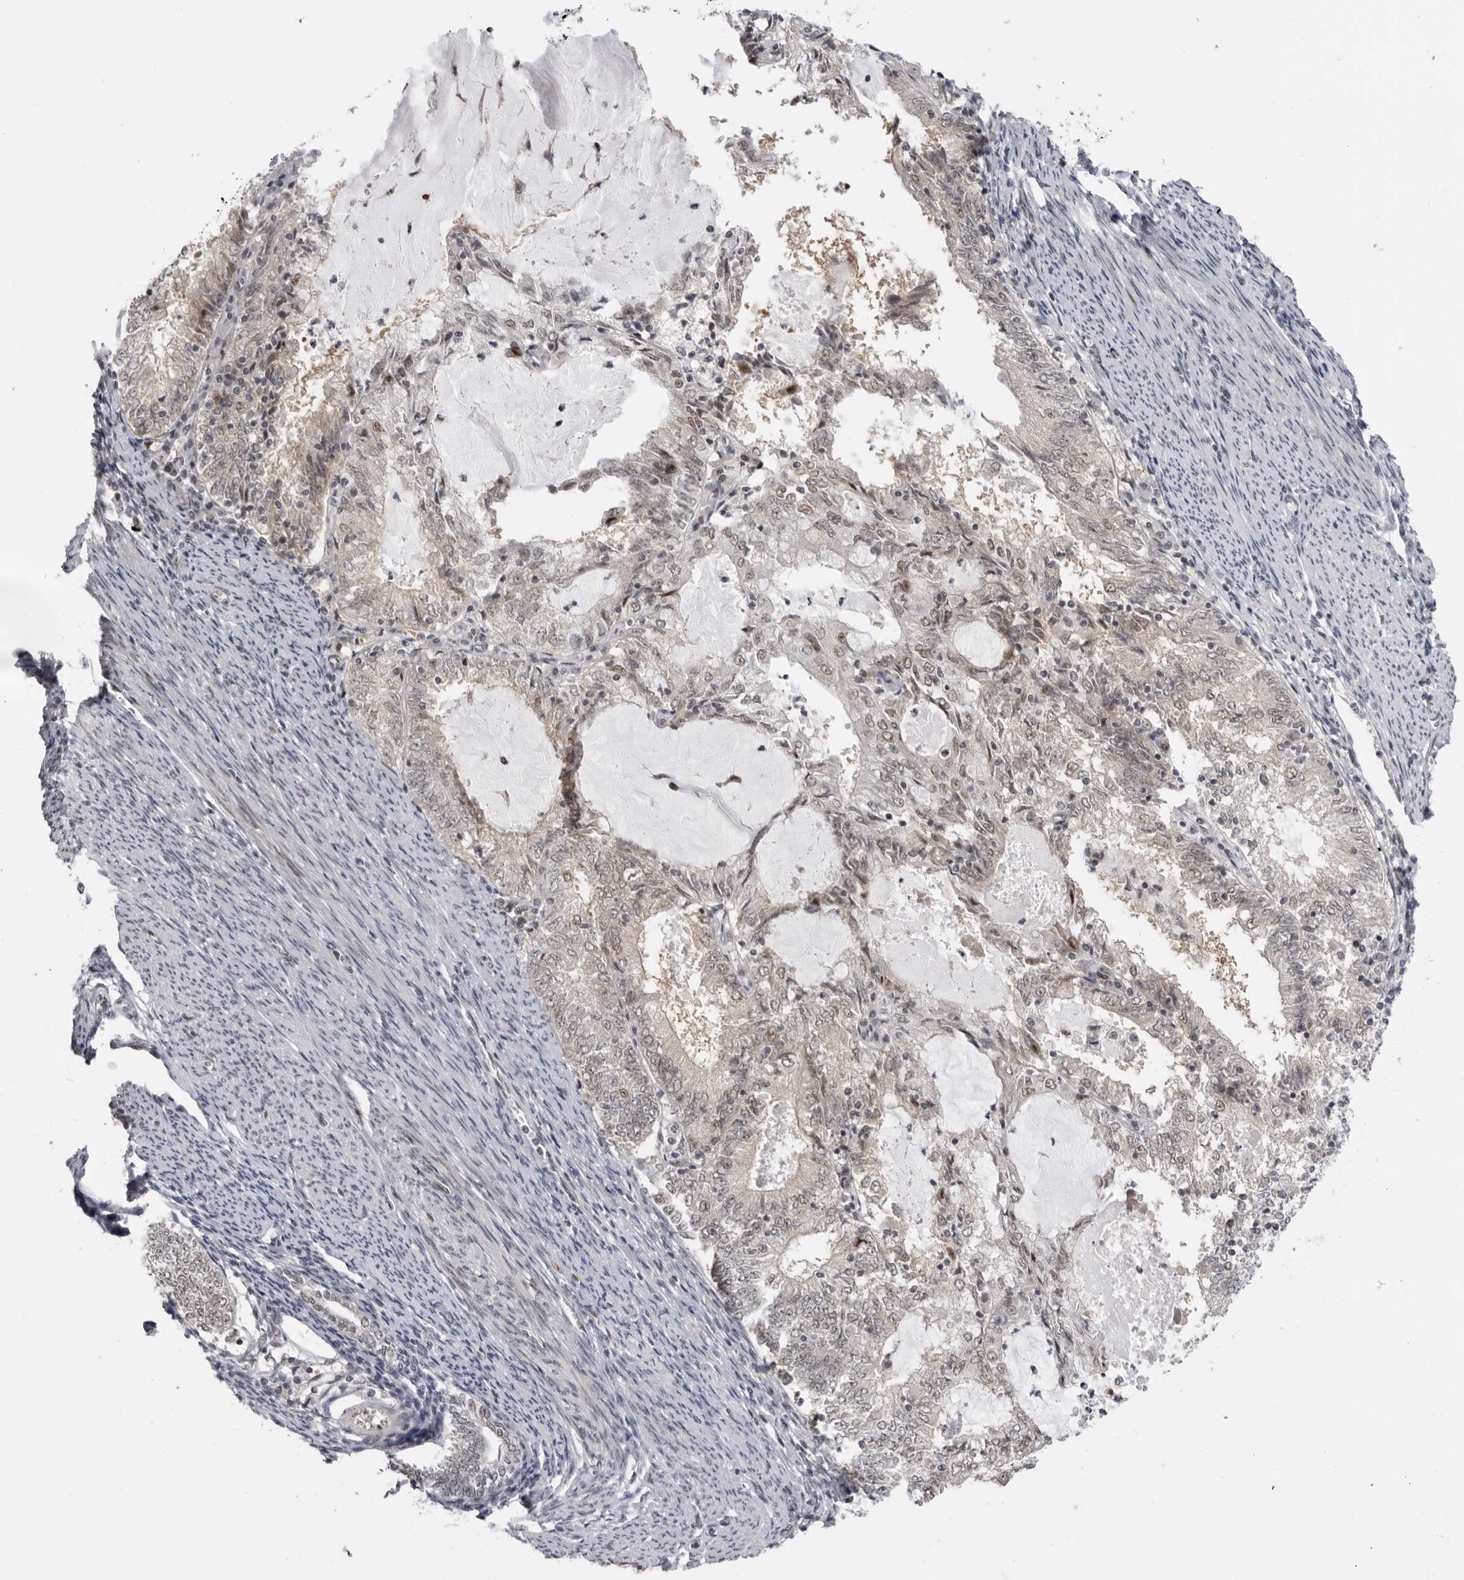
{"staining": {"intensity": "weak", "quantity": ">75%", "location": "nuclear"}, "tissue": "endometrial cancer", "cell_type": "Tumor cells", "image_type": "cancer", "snomed": [{"axis": "morphology", "description": "Adenocarcinoma, NOS"}, {"axis": "topography", "description": "Endometrium"}], "caption": "Immunohistochemistry (IHC) histopathology image of neoplastic tissue: human endometrial cancer (adenocarcinoma) stained using immunohistochemistry (IHC) displays low levels of weak protein expression localized specifically in the nuclear of tumor cells, appearing as a nuclear brown color.", "gene": "ALPK2", "patient": {"sex": "female", "age": 57}}